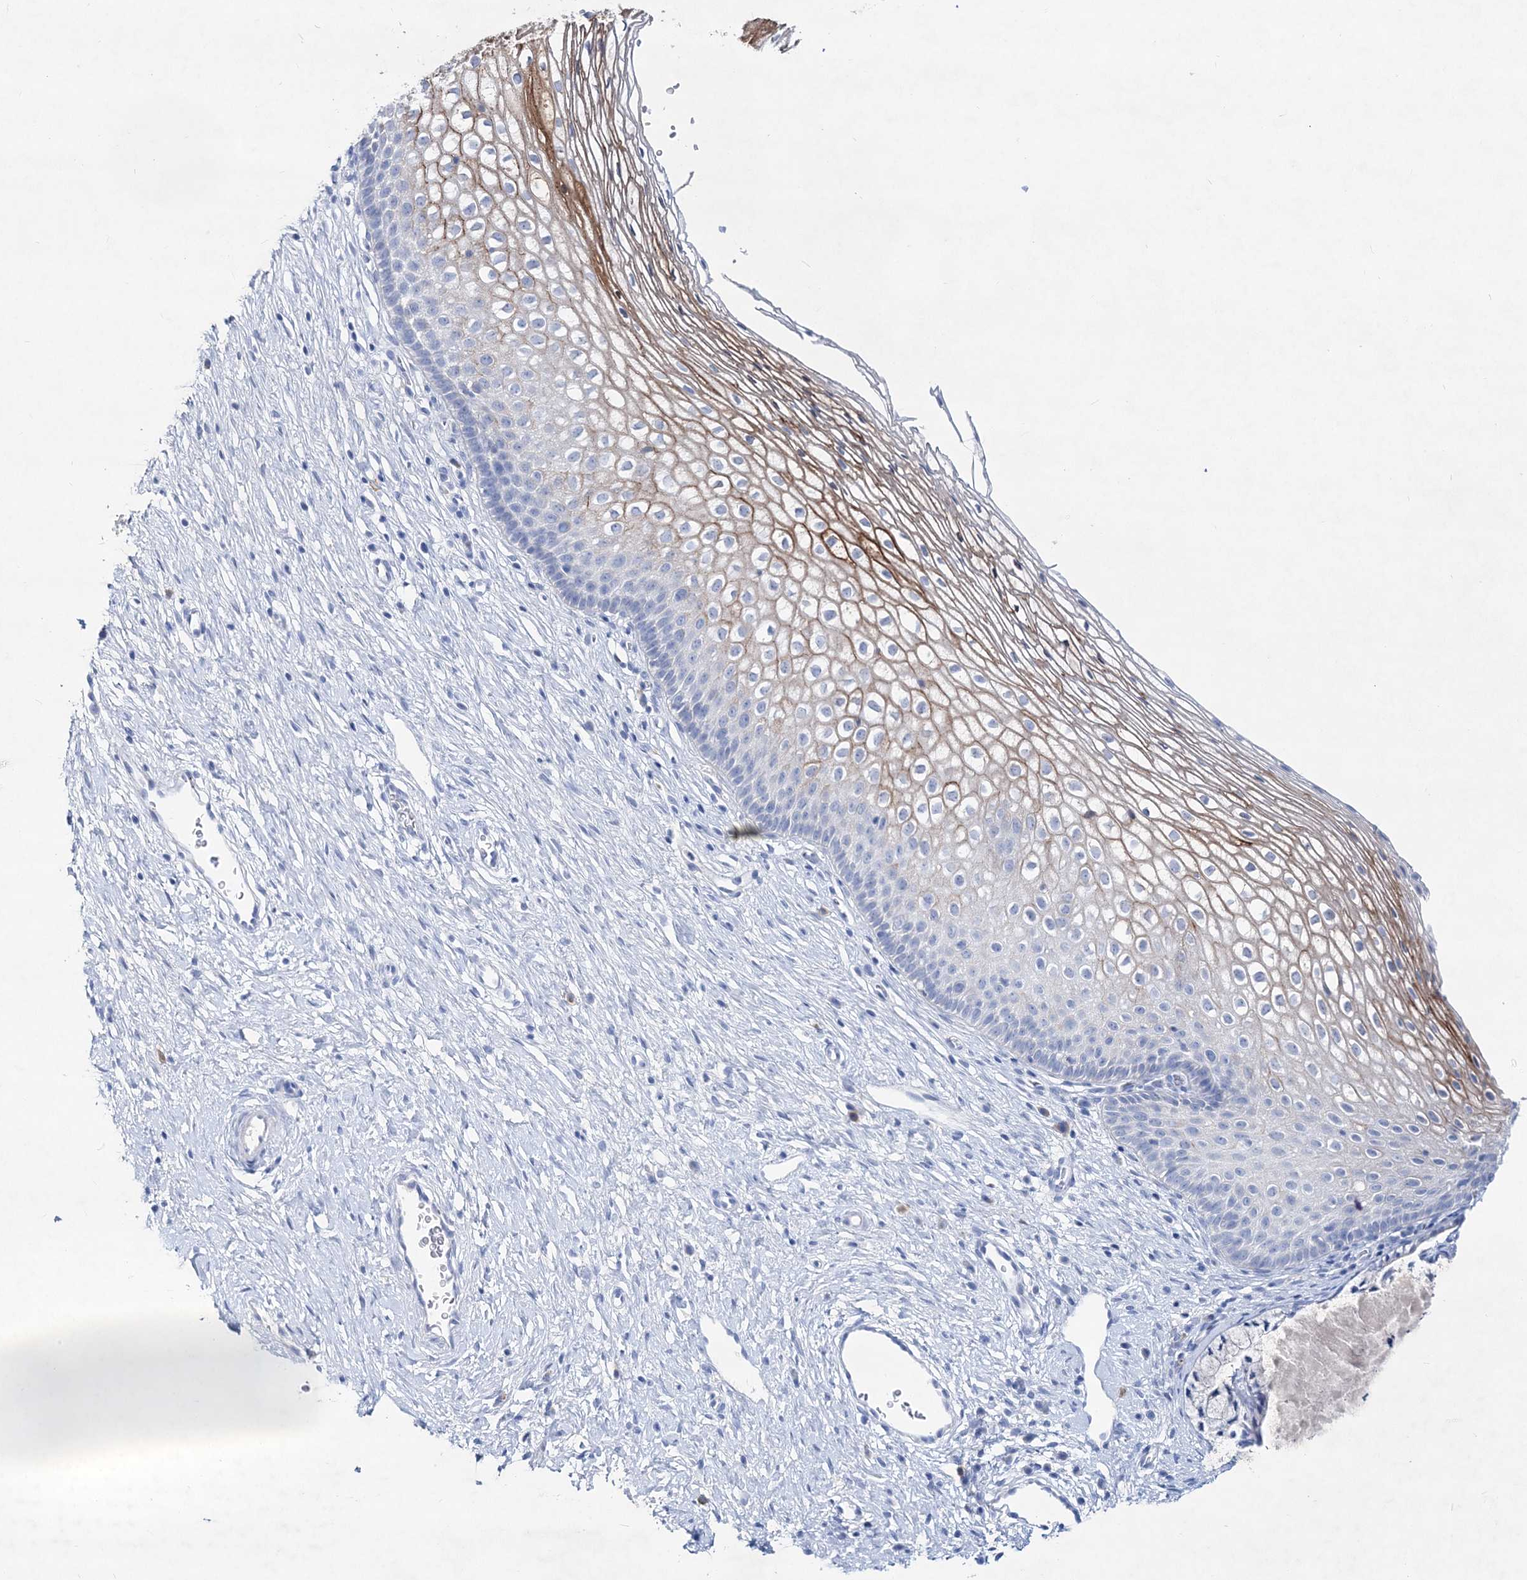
{"staining": {"intensity": "negative", "quantity": "none", "location": "none"}, "tissue": "cervix", "cell_type": "Glandular cells", "image_type": "normal", "snomed": [{"axis": "morphology", "description": "Normal tissue, NOS"}, {"axis": "topography", "description": "Cervix"}], "caption": "A high-resolution histopathology image shows immunohistochemistry staining of normal cervix, which exhibits no significant expression in glandular cells. (Brightfield microscopy of DAB IHC at high magnification).", "gene": "SPINK7", "patient": {"sex": "female", "age": 27}}